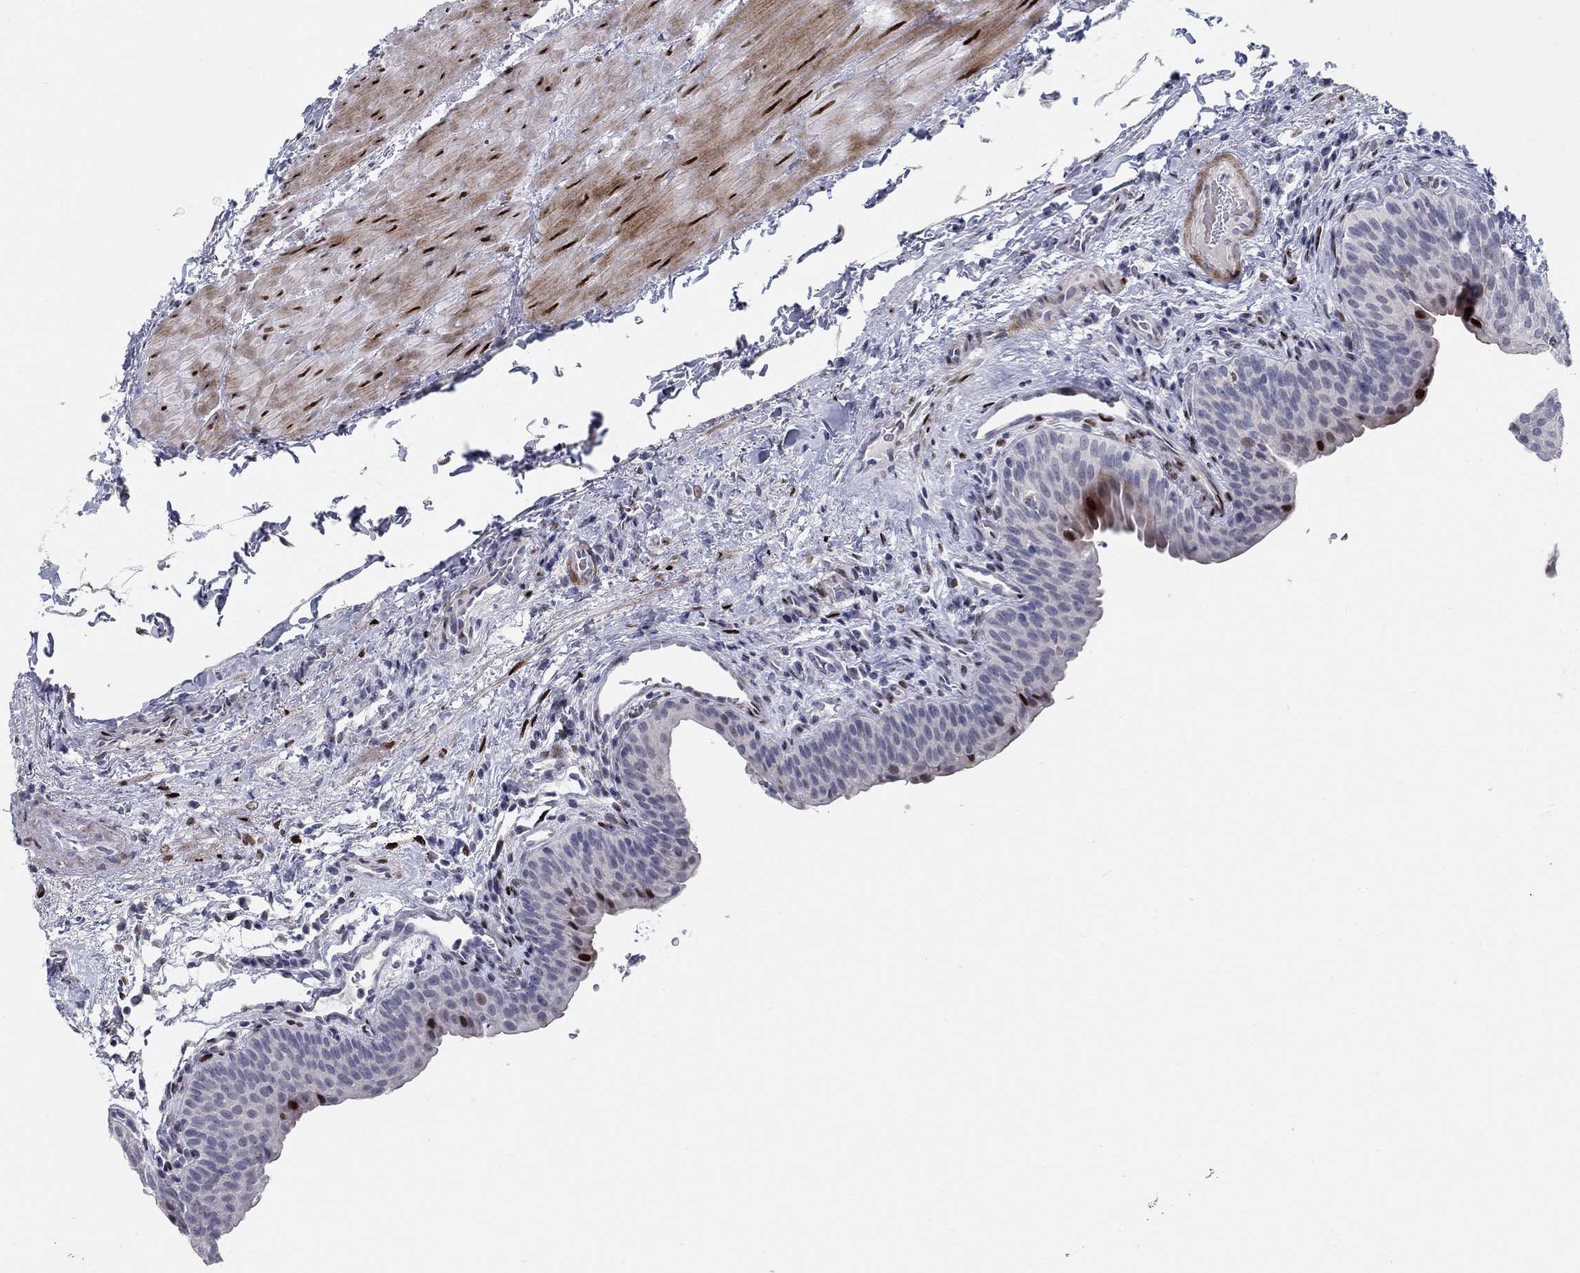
{"staining": {"intensity": "strong", "quantity": "<25%", "location": "nuclear"}, "tissue": "urinary bladder", "cell_type": "Urothelial cells", "image_type": "normal", "snomed": [{"axis": "morphology", "description": "Normal tissue, NOS"}, {"axis": "topography", "description": "Urinary bladder"}], "caption": "Immunohistochemical staining of normal human urinary bladder reveals strong nuclear protein expression in about <25% of urothelial cells.", "gene": "RAPGEF5", "patient": {"sex": "male", "age": 66}}